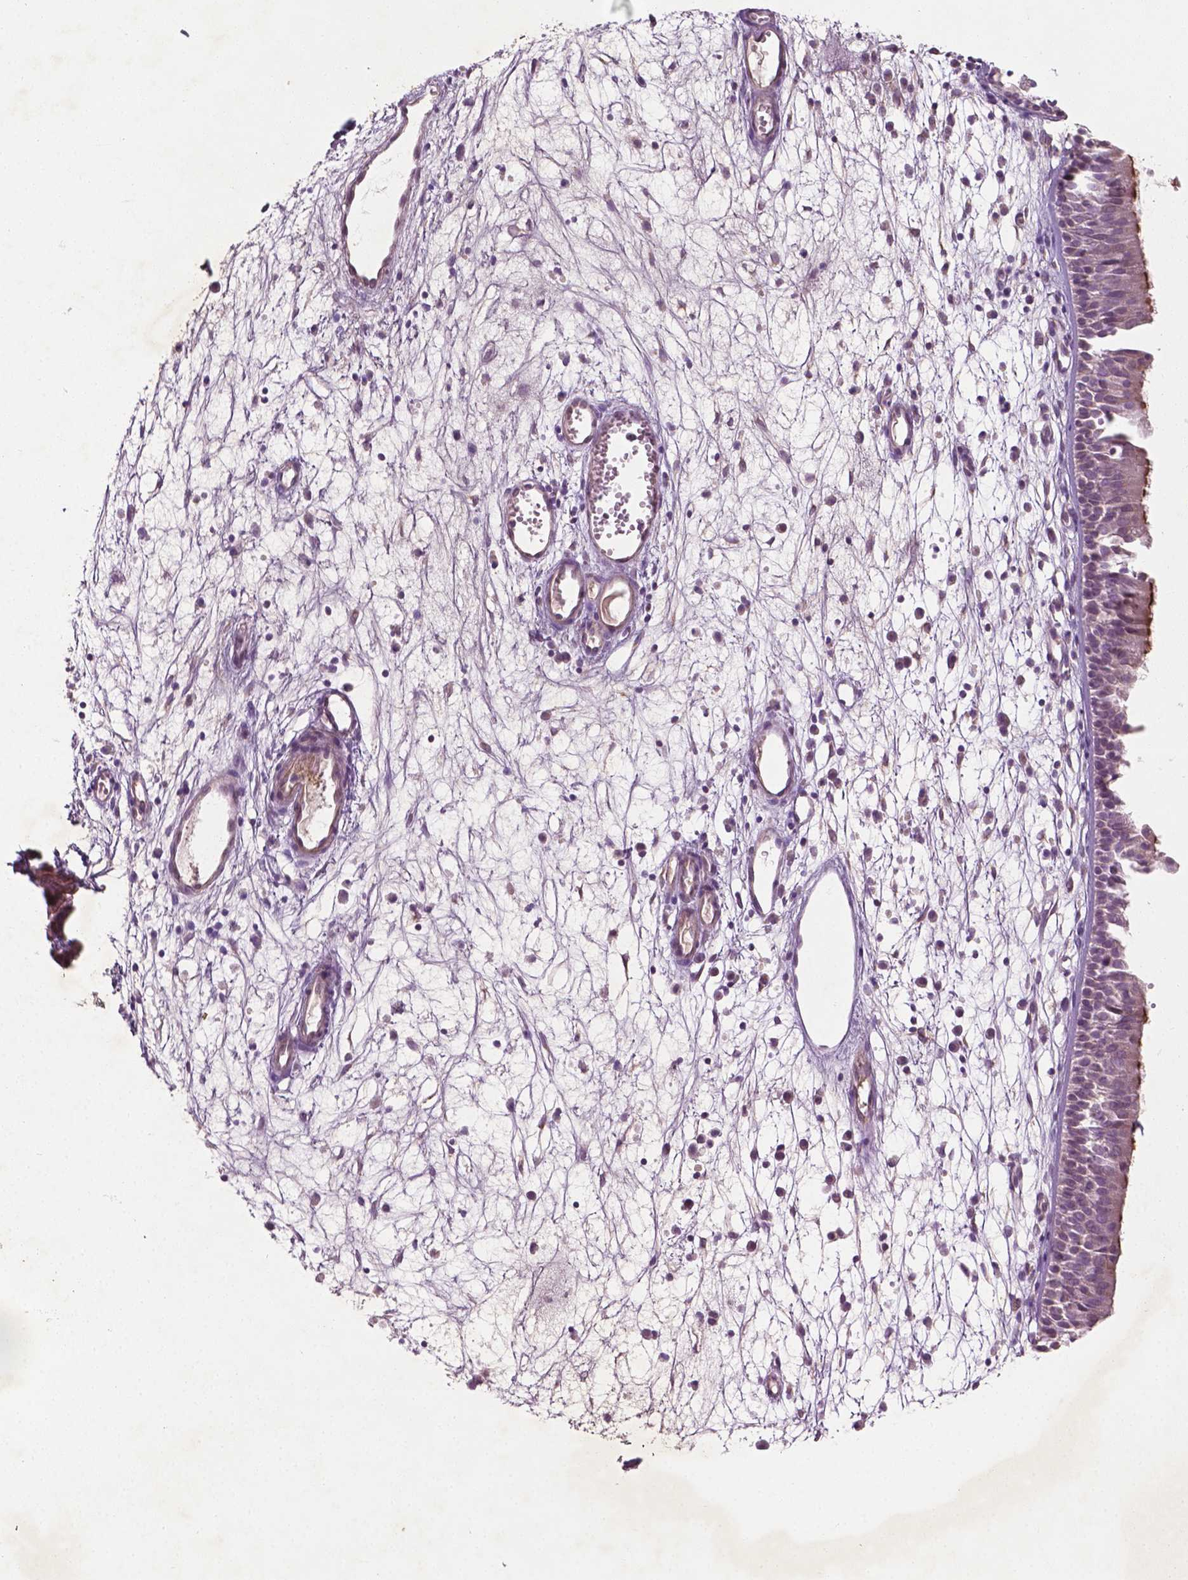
{"staining": {"intensity": "moderate", "quantity": "<25%", "location": "cytoplasmic/membranous"}, "tissue": "nasopharynx", "cell_type": "Respiratory epithelial cells", "image_type": "normal", "snomed": [{"axis": "morphology", "description": "Normal tissue, NOS"}, {"axis": "topography", "description": "Nasopharynx"}], "caption": "A brown stain shows moderate cytoplasmic/membranous staining of a protein in respiratory epithelial cells of unremarkable human nasopharynx.", "gene": "TCHP", "patient": {"sex": "female", "age": 55}}